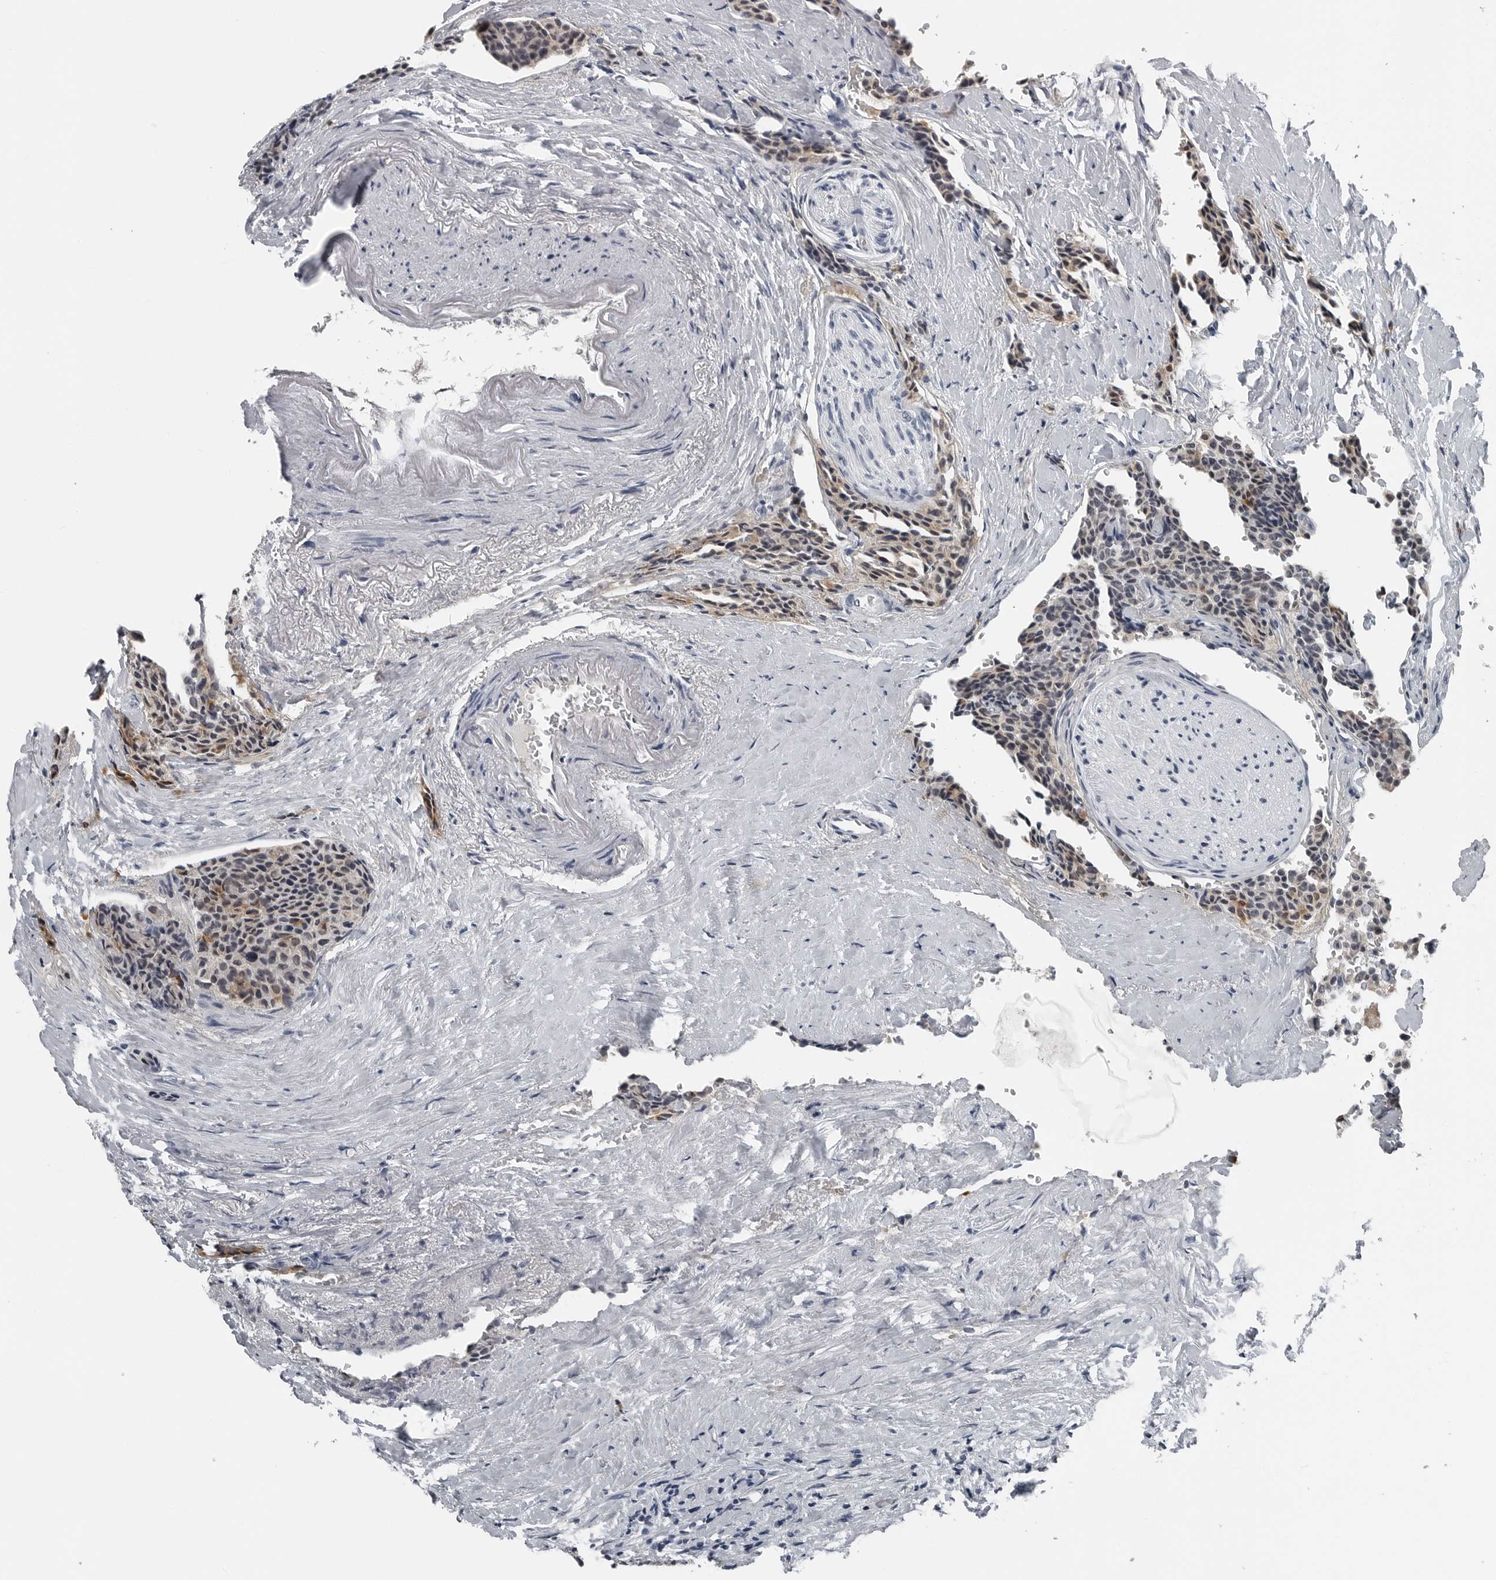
{"staining": {"intensity": "weak", "quantity": "25%-75%", "location": "cytoplasmic/membranous"}, "tissue": "carcinoid", "cell_type": "Tumor cells", "image_type": "cancer", "snomed": [{"axis": "morphology", "description": "Carcinoid, malignant, NOS"}, {"axis": "topography", "description": "Colon"}], "caption": "Malignant carcinoid was stained to show a protein in brown. There is low levels of weak cytoplasmic/membranous staining in approximately 25%-75% of tumor cells. The staining was performed using DAB to visualize the protein expression in brown, while the nuclei were stained in blue with hematoxylin (Magnification: 20x).", "gene": "SPINK1", "patient": {"sex": "female", "age": 61}}